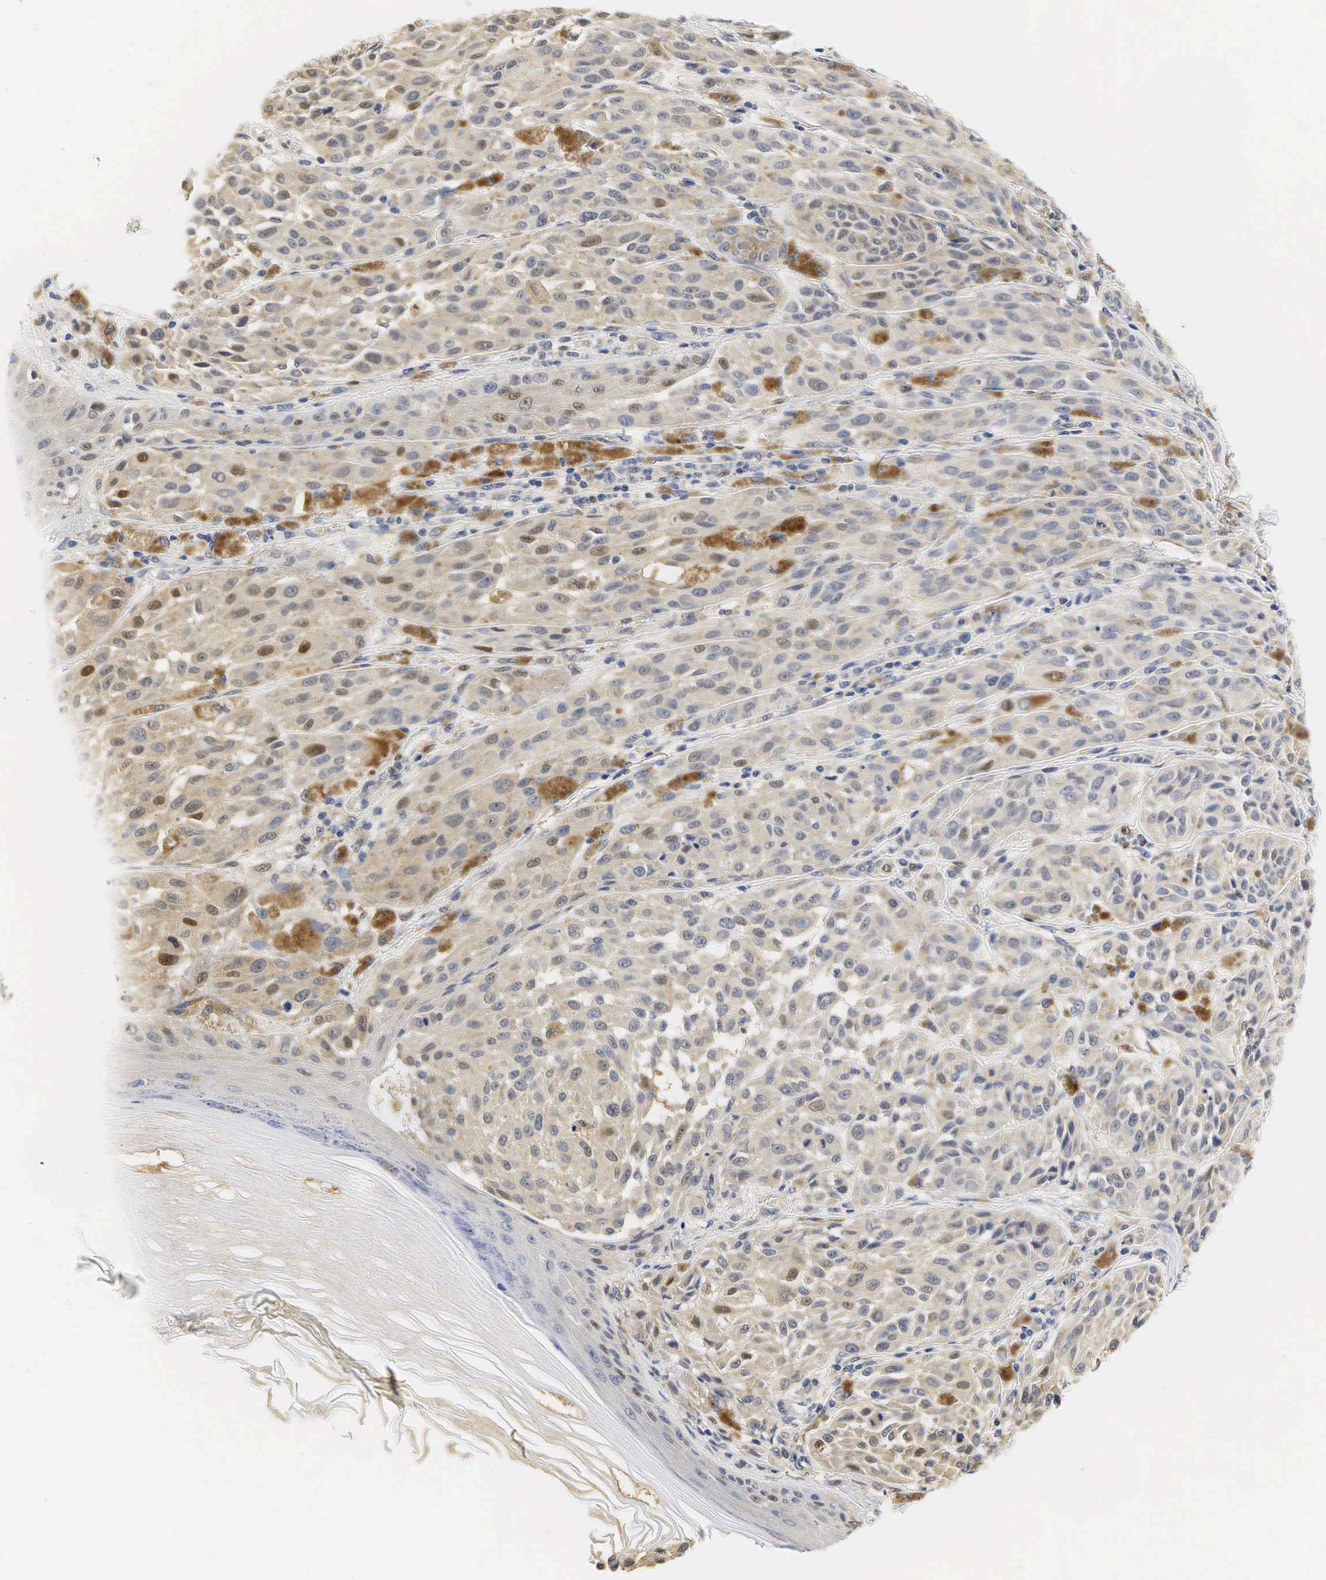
{"staining": {"intensity": "weak", "quantity": "<25%", "location": "nuclear"}, "tissue": "melanoma", "cell_type": "Tumor cells", "image_type": "cancer", "snomed": [{"axis": "morphology", "description": "Malignant melanoma, NOS"}, {"axis": "topography", "description": "Skin"}], "caption": "There is no significant staining in tumor cells of melanoma.", "gene": "CCND1", "patient": {"sex": "male", "age": 44}}